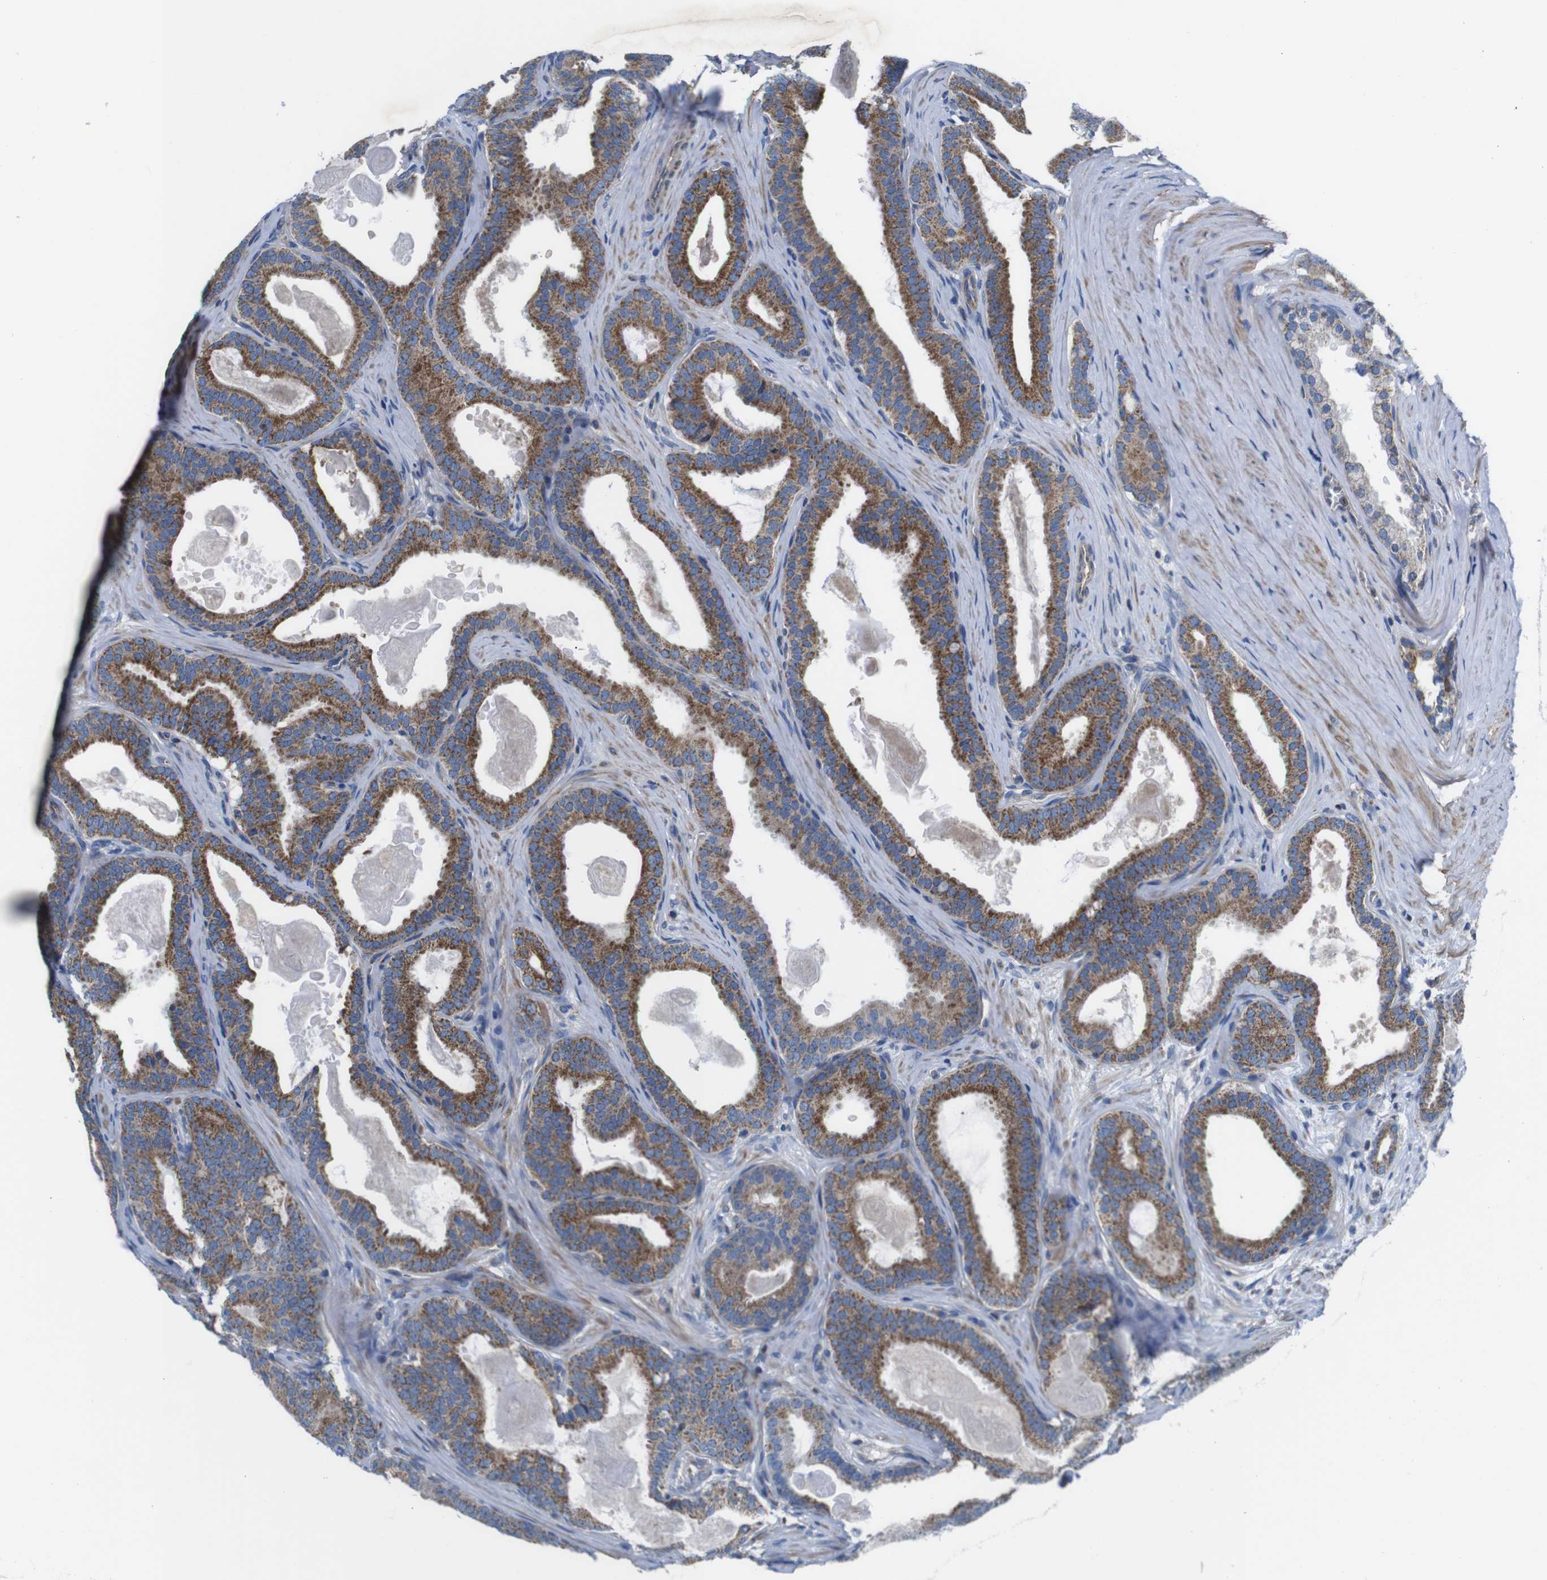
{"staining": {"intensity": "strong", "quantity": ">75%", "location": "cytoplasmic/membranous"}, "tissue": "prostate cancer", "cell_type": "Tumor cells", "image_type": "cancer", "snomed": [{"axis": "morphology", "description": "Adenocarcinoma, High grade"}, {"axis": "topography", "description": "Prostate"}], "caption": "Human prostate cancer stained with a protein marker displays strong staining in tumor cells.", "gene": "PDCD1LG2", "patient": {"sex": "male", "age": 60}}